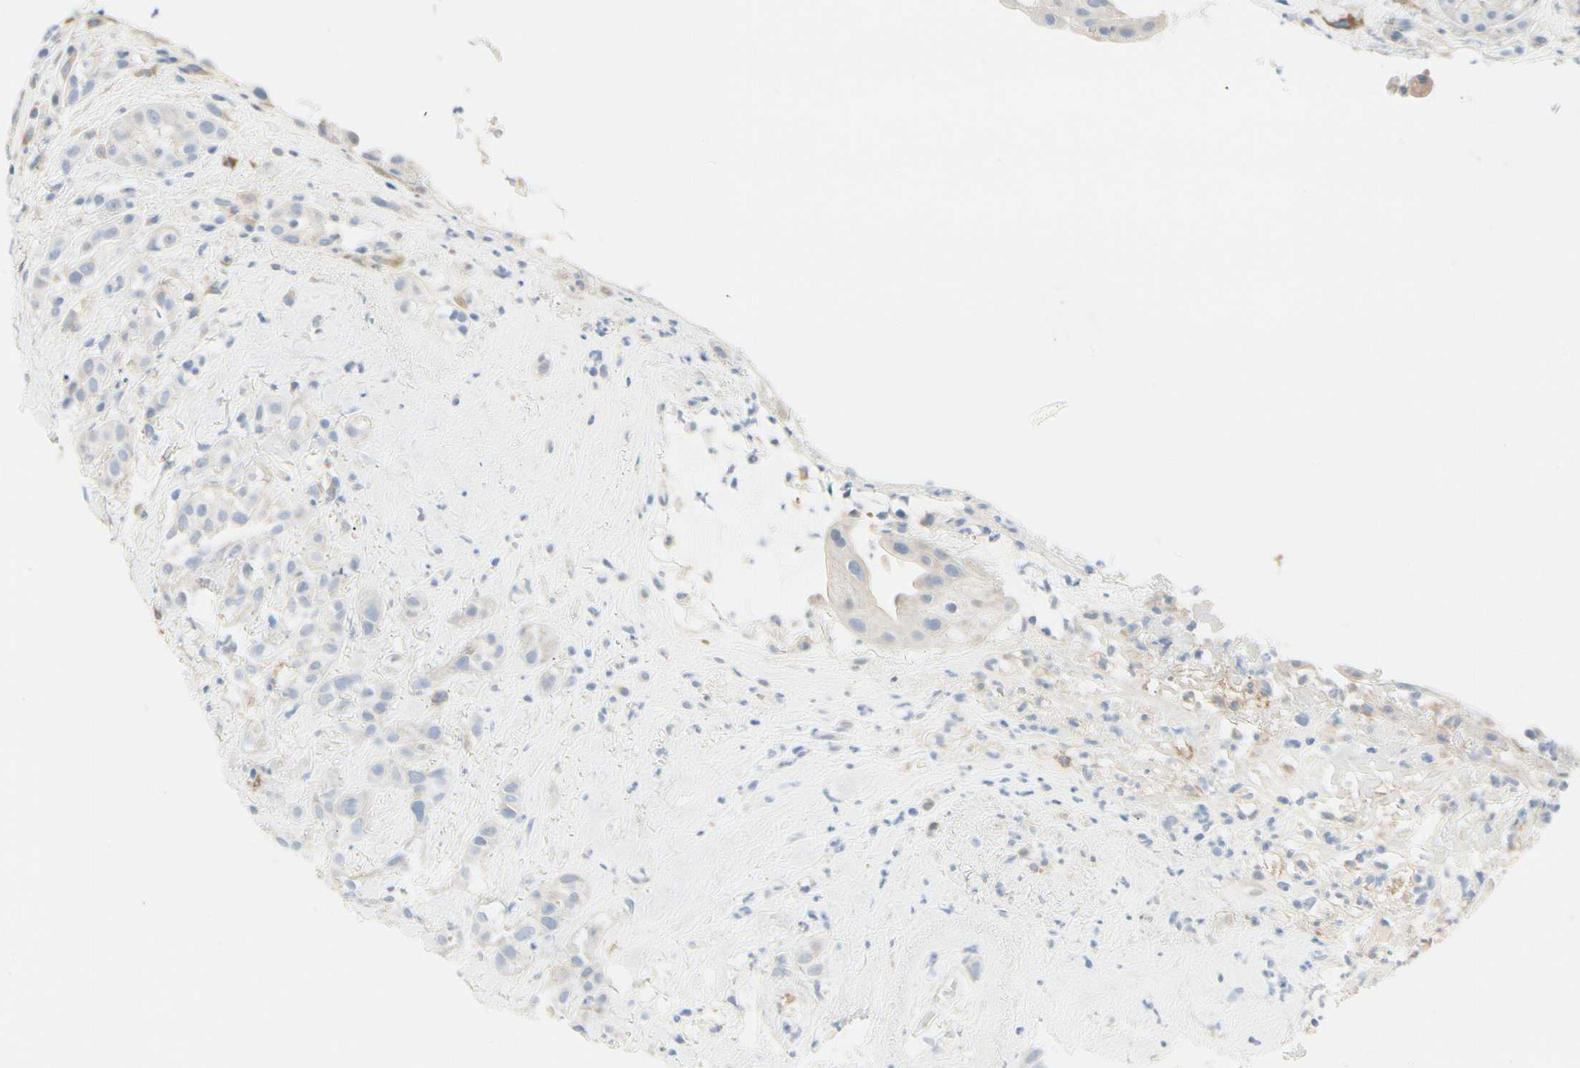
{"staining": {"intensity": "negative", "quantity": "none", "location": "none"}, "tissue": "head and neck cancer", "cell_type": "Tumor cells", "image_type": "cancer", "snomed": [{"axis": "morphology", "description": "Squamous cell carcinoma, NOS"}, {"axis": "topography", "description": "Head-Neck"}], "caption": "Immunohistochemistry of human head and neck cancer displays no expression in tumor cells.", "gene": "AMPH", "patient": {"sex": "male", "age": 62}}